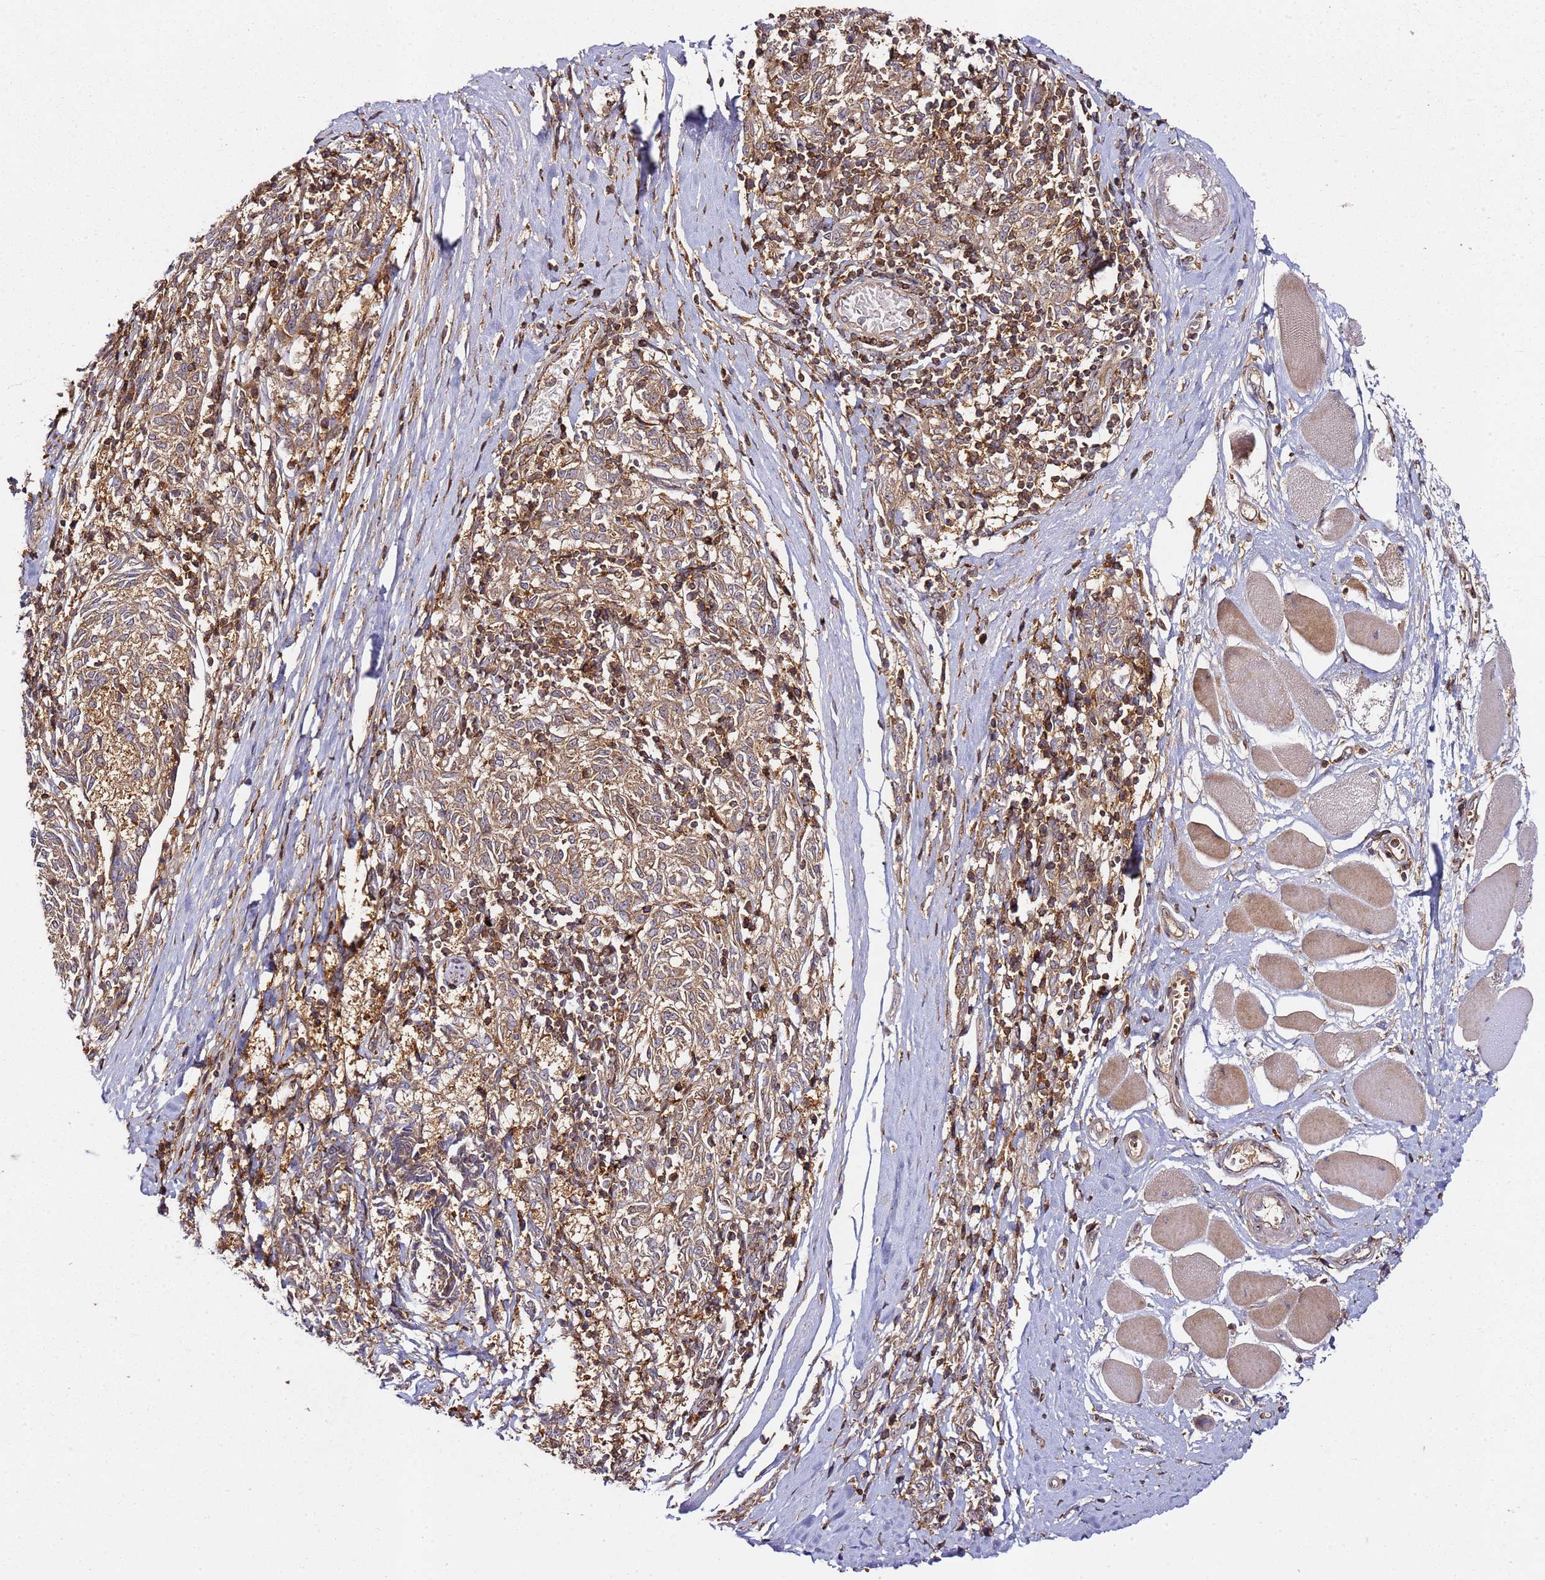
{"staining": {"intensity": "moderate", "quantity": ">75%", "location": "cytoplasmic/membranous"}, "tissue": "melanoma", "cell_type": "Tumor cells", "image_type": "cancer", "snomed": [{"axis": "morphology", "description": "Malignant melanoma, NOS"}, {"axis": "topography", "description": "Skin"}], "caption": "The histopathology image shows a brown stain indicating the presence of a protein in the cytoplasmic/membranous of tumor cells in malignant melanoma.", "gene": "PRMT7", "patient": {"sex": "female", "age": 72}}